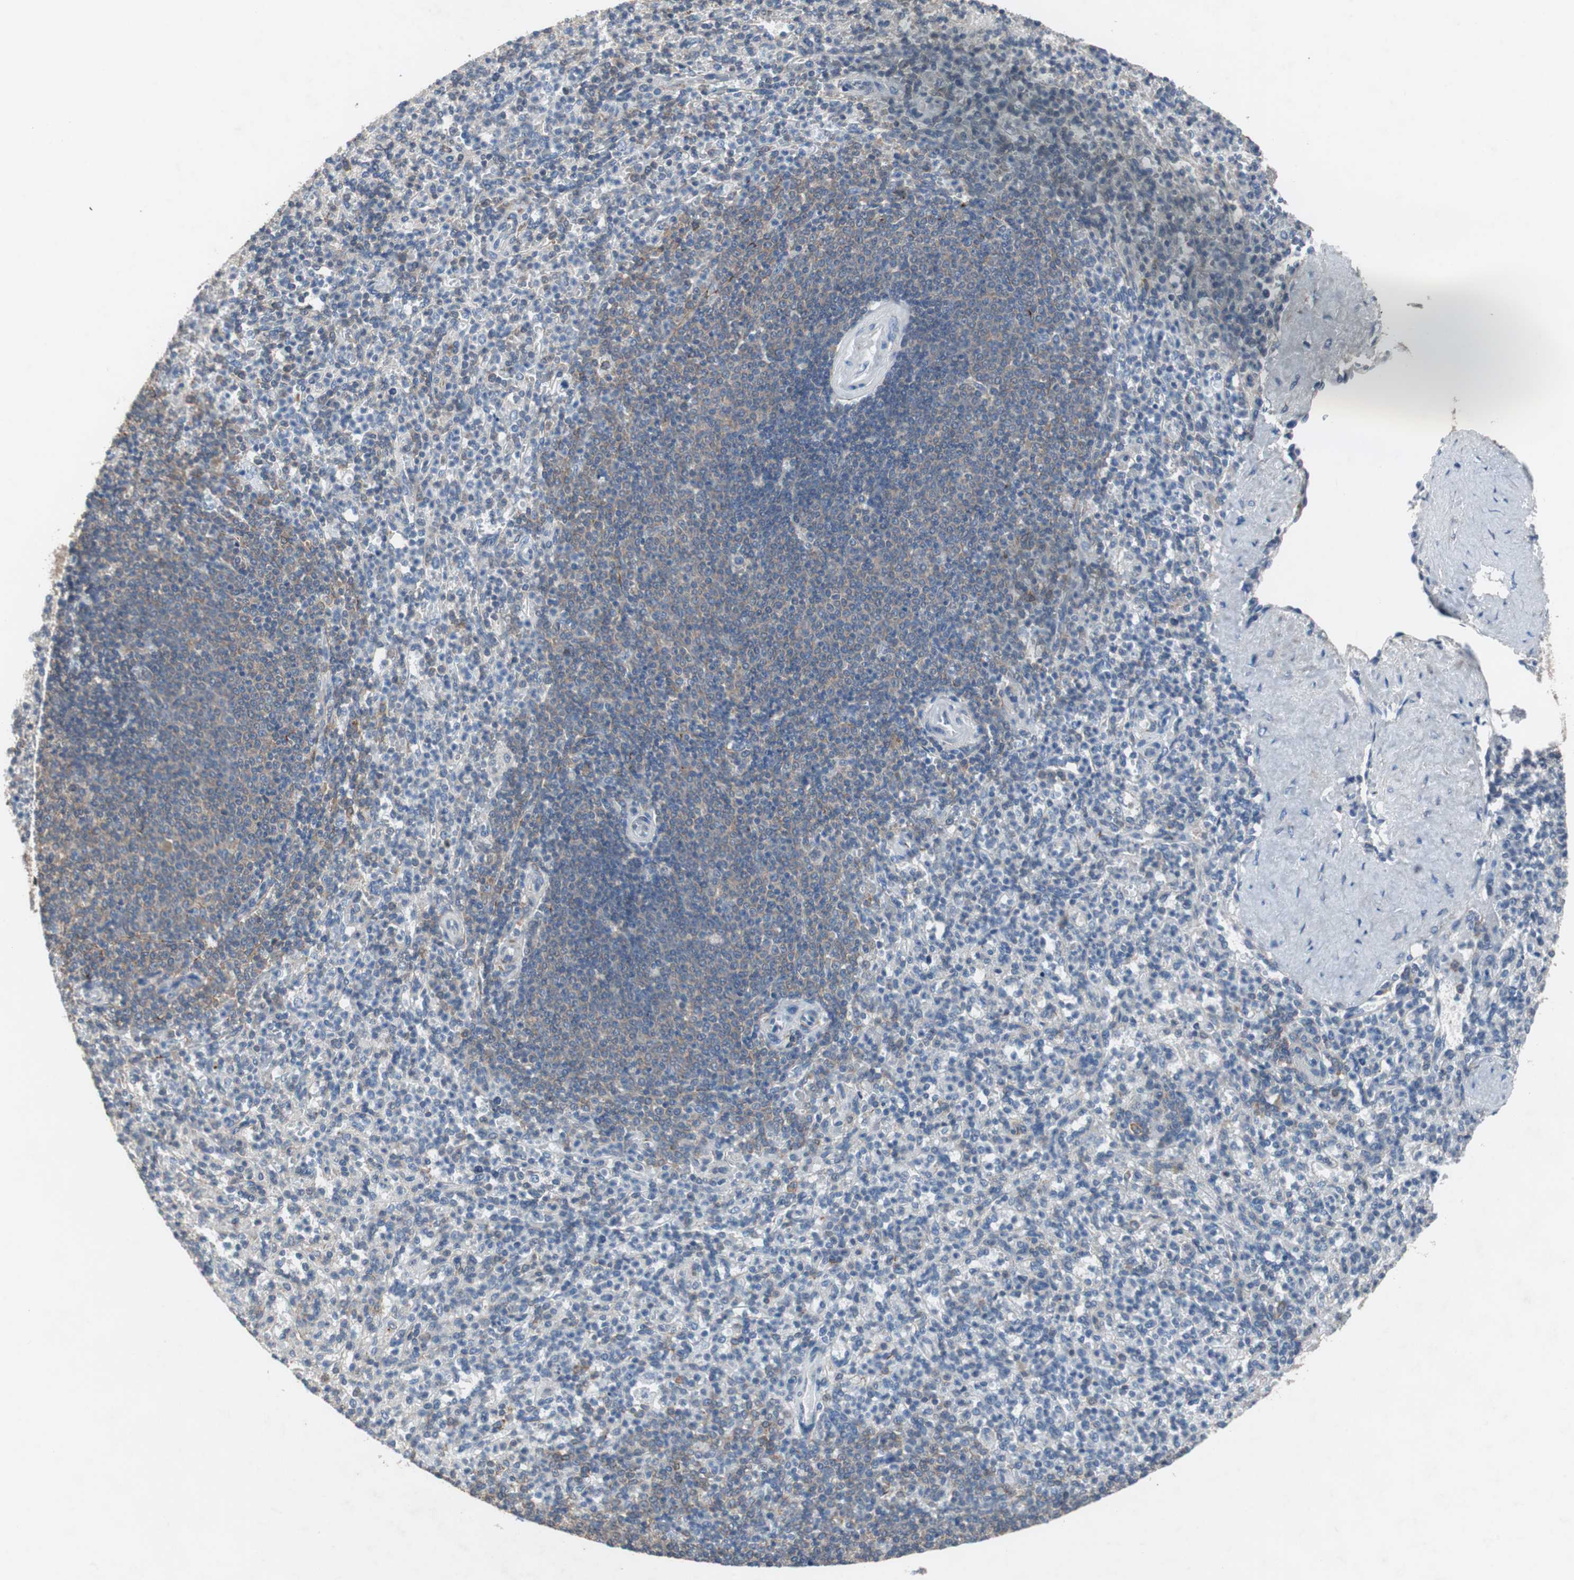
{"staining": {"intensity": "weak", "quantity": "<25%", "location": "cytoplasmic/membranous"}, "tissue": "spleen", "cell_type": "Cells in red pulp", "image_type": "normal", "snomed": [{"axis": "morphology", "description": "Normal tissue, NOS"}, {"axis": "topography", "description": "Spleen"}], "caption": "A high-resolution histopathology image shows immunohistochemistry (IHC) staining of benign spleen, which shows no significant positivity in cells in red pulp.", "gene": "USP10", "patient": {"sex": "male", "age": 36}}